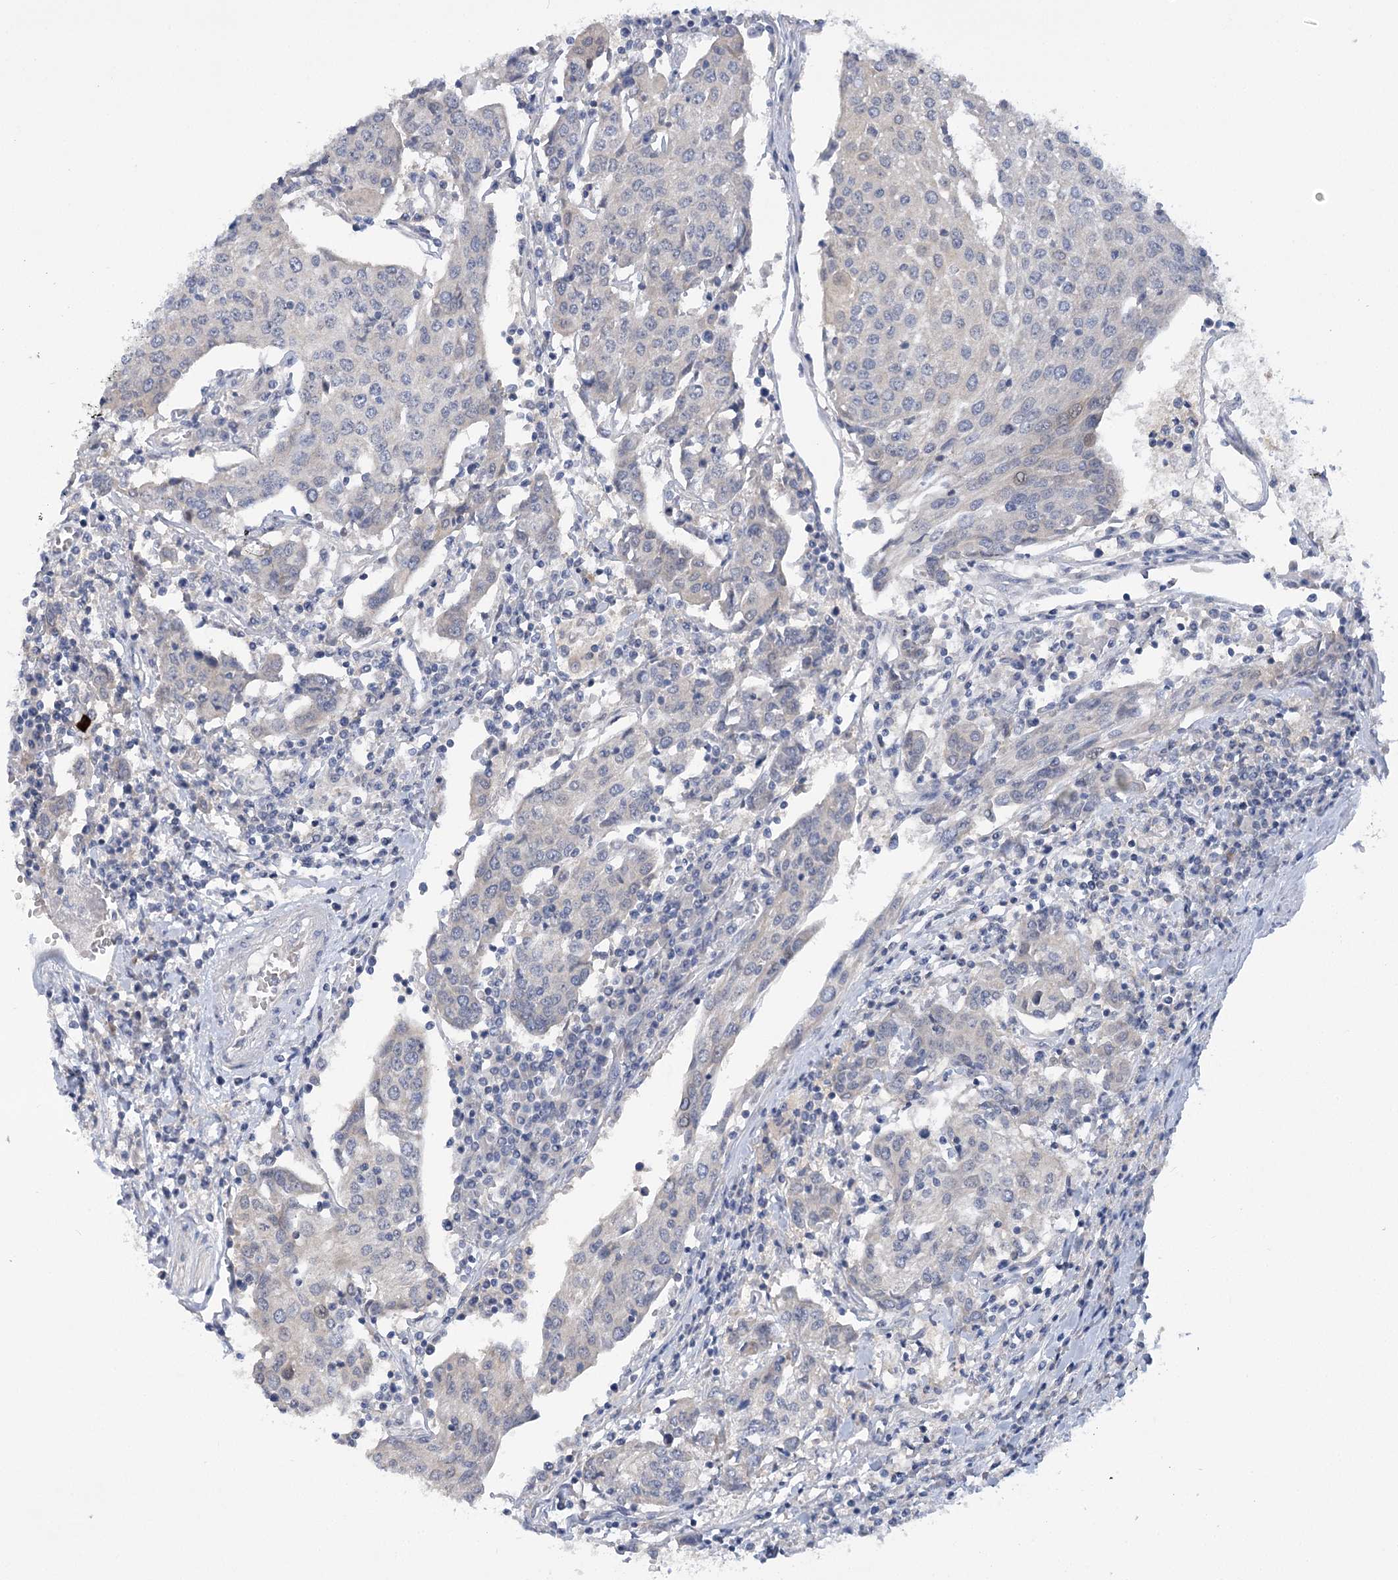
{"staining": {"intensity": "negative", "quantity": "none", "location": "none"}, "tissue": "urothelial cancer", "cell_type": "Tumor cells", "image_type": "cancer", "snomed": [{"axis": "morphology", "description": "Urothelial carcinoma, High grade"}, {"axis": "topography", "description": "Urinary bladder"}], "caption": "Immunohistochemistry photomicrograph of neoplastic tissue: urothelial cancer stained with DAB reveals no significant protein positivity in tumor cells.", "gene": "DCUN1D1", "patient": {"sex": "female", "age": 85}}